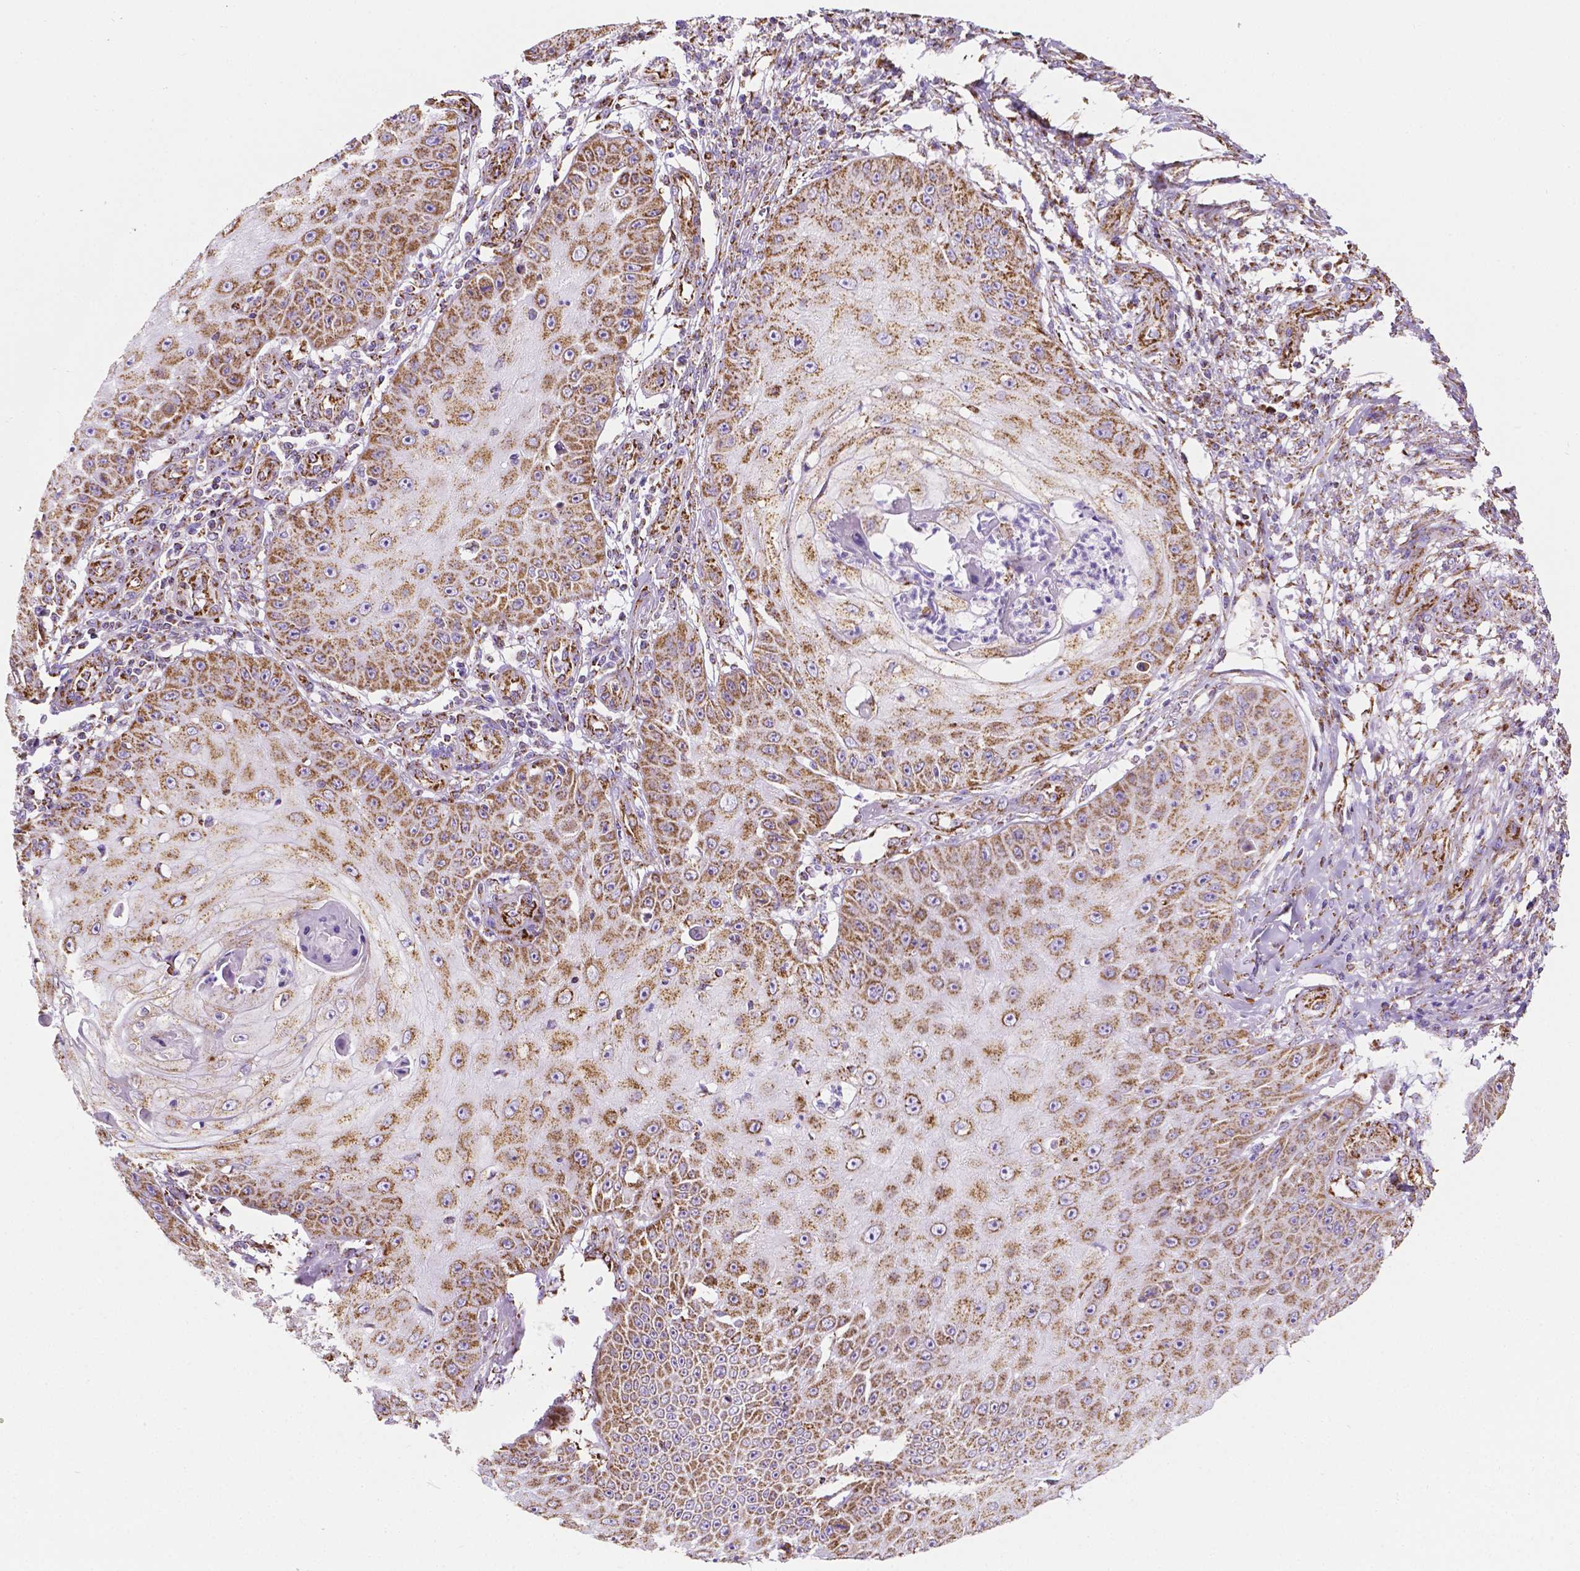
{"staining": {"intensity": "moderate", "quantity": ">75%", "location": "cytoplasmic/membranous"}, "tissue": "skin cancer", "cell_type": "Tumor cells", "image_type": "cancer", "snomed": [{"axis": "morphology", "description": "Squamous cell carcinoma, NOS"}, {"axis": "topography", "description": "Skin"}], "caption": "Brown immunohistochemical staining in human skin cancer reveals moderate cytoplasmic/membranous expression in approximately >75% of tumor cells.", "gene": "RMDN3", "patient": {"sex": "male", "age": 70}}